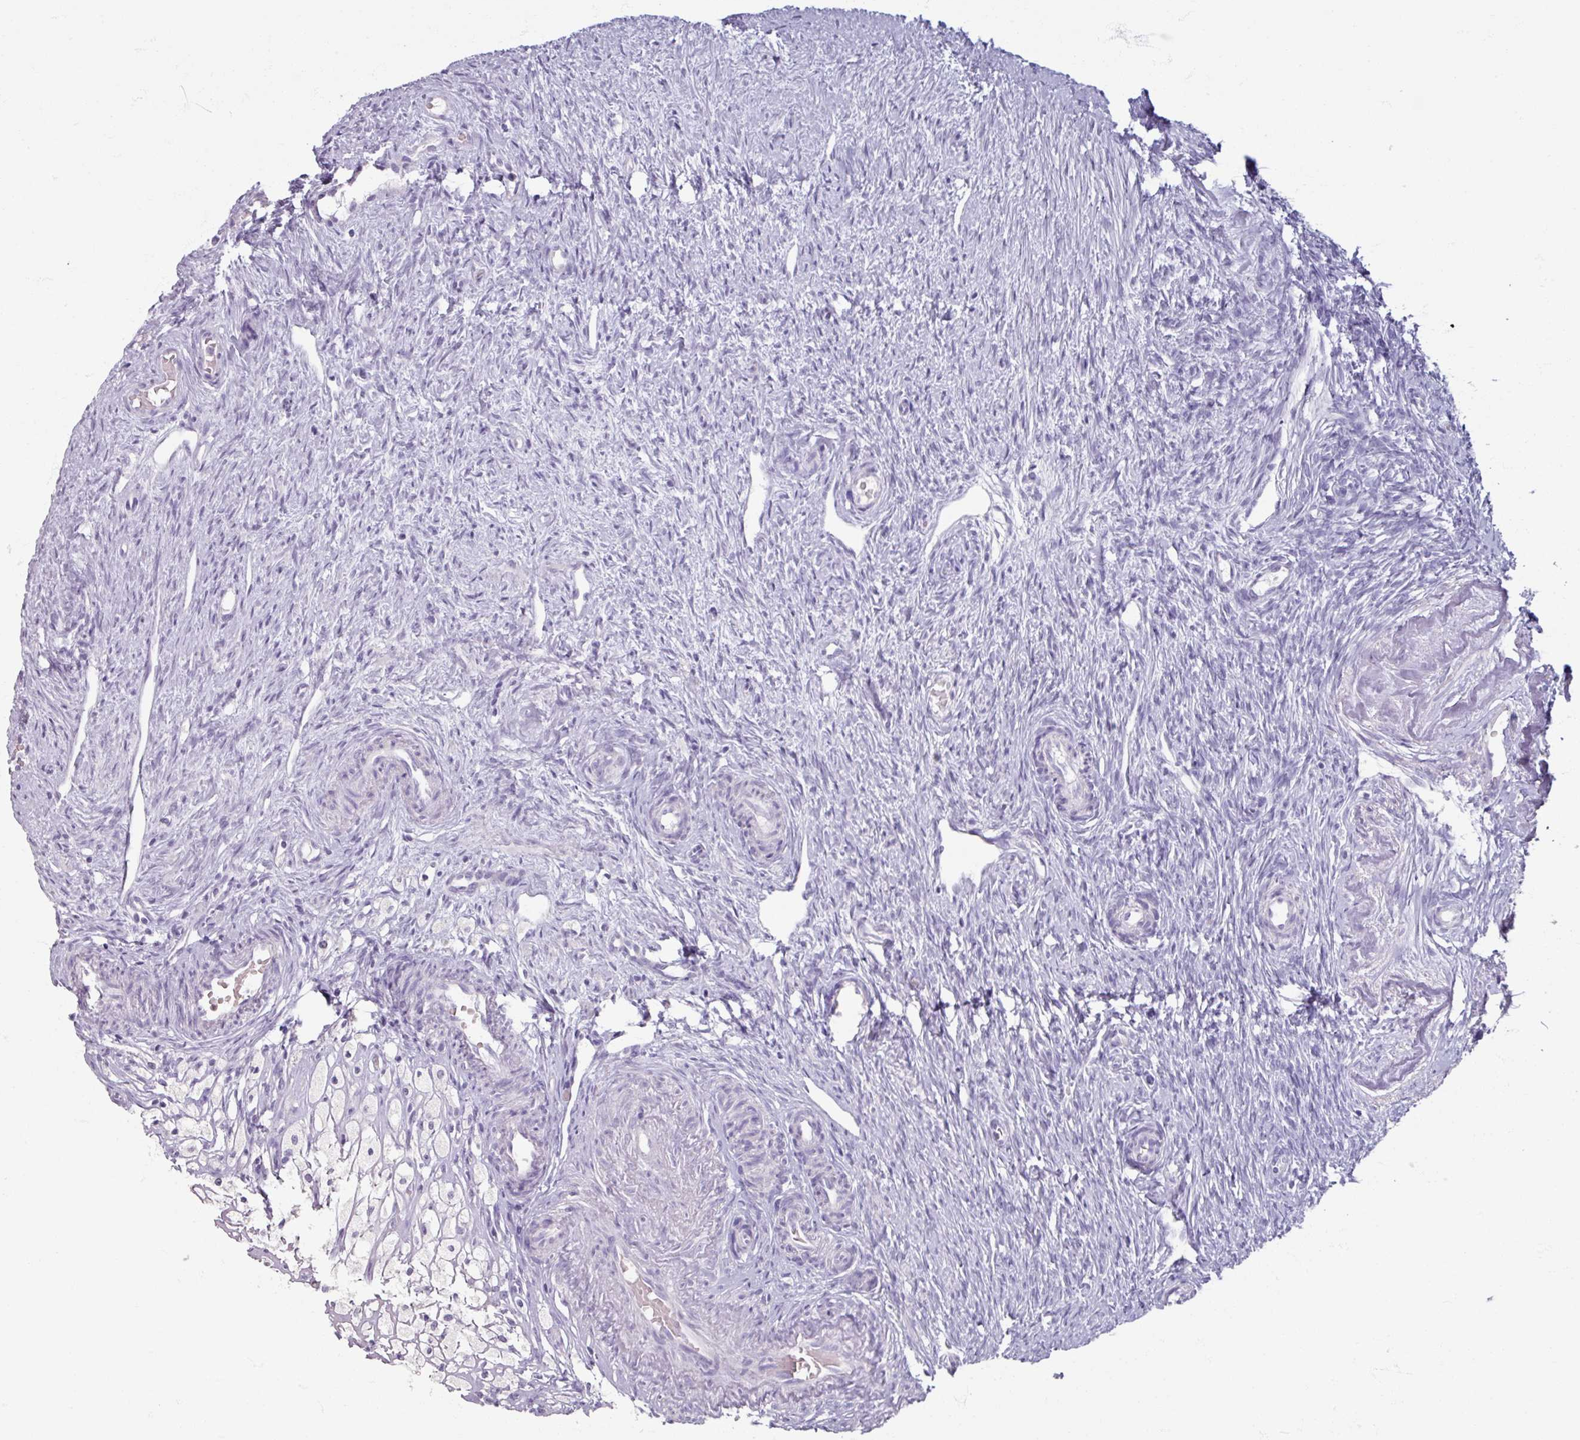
{"staining": {"intensity": "negative", "quantity": "none", "location": "none"}, "tissue": "ovary", "cell_type": "Follicle cells", "image_type": "normal", "snomed": [{"axis": "morphology", "description": "Normal tissue, NOS"}, {"axis": "topography", "description": "Ovary"}], "caption": "The image exhibits no significant staining in follicle cells of ovary. (Stains: DAB (3,3'-diaminobenzidine) immunohistochemistry with hematoxylin counter stain, Microscopy: brightfield microscopy at high magnification).", "gene": "TG", "patient": {"sex": "female", "age": 51}}